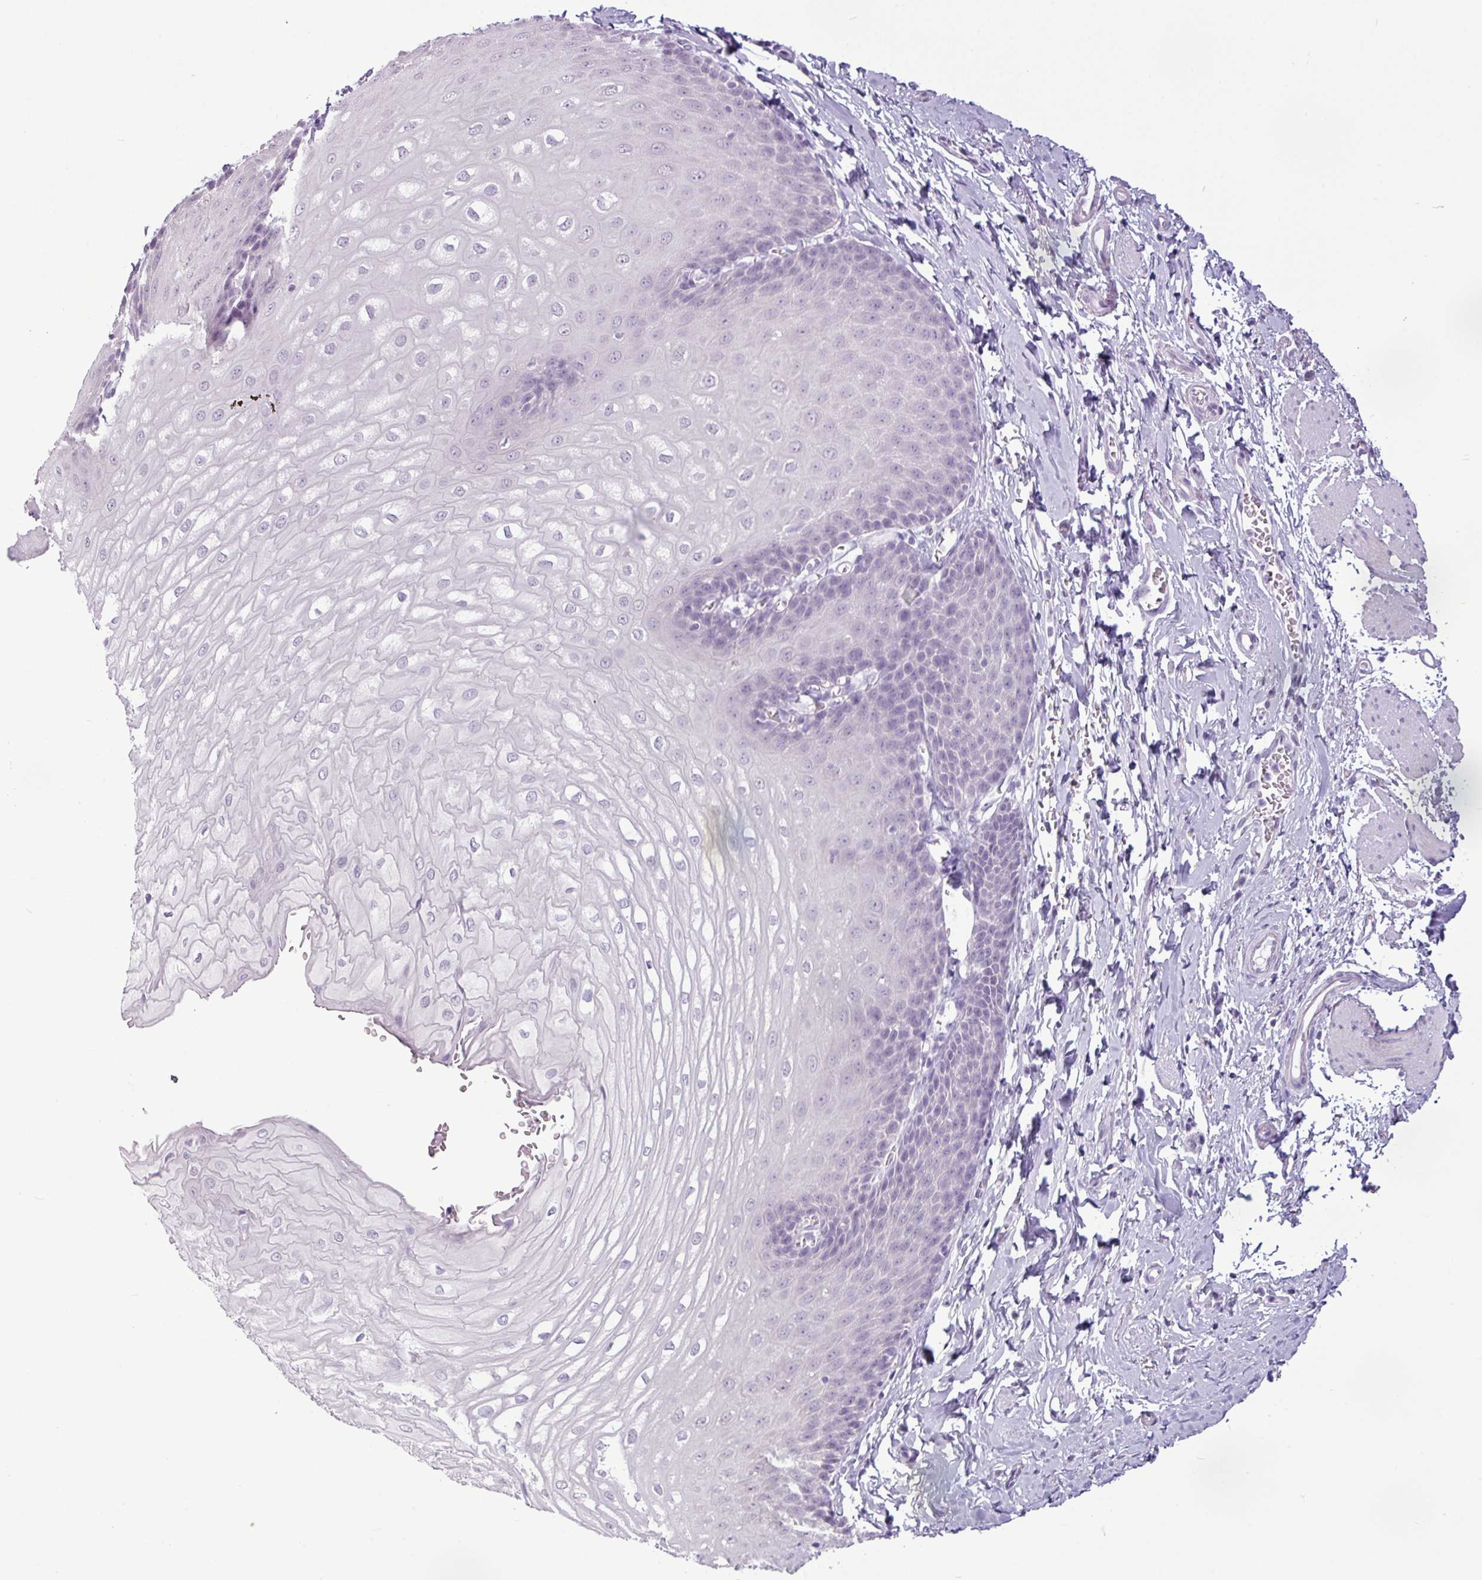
{"staining": {"intensity": "negative", "quantity": "none", "location": "none"}, "tissue": "esophagus", "cell_type": "Squamous epithelial cells", "image_type": "normal", "snomed": [{"axis": "morphology", "description": "Normal tissue, NOS"}, {"axis": "topography", "description": "Esophagus"}], "caption": "Immunohistochemical staining of benign human esophagus shows no significant positivity in squamous epithelial cells. (Stains: DAB (3,3'-diaminobenzidine) IHC with hematoxylin counter stain, Microscopy: brightfield microscopy at high magnification).", "gene": "AMY2A", "patient": {"sex": "male", "age": 70}}